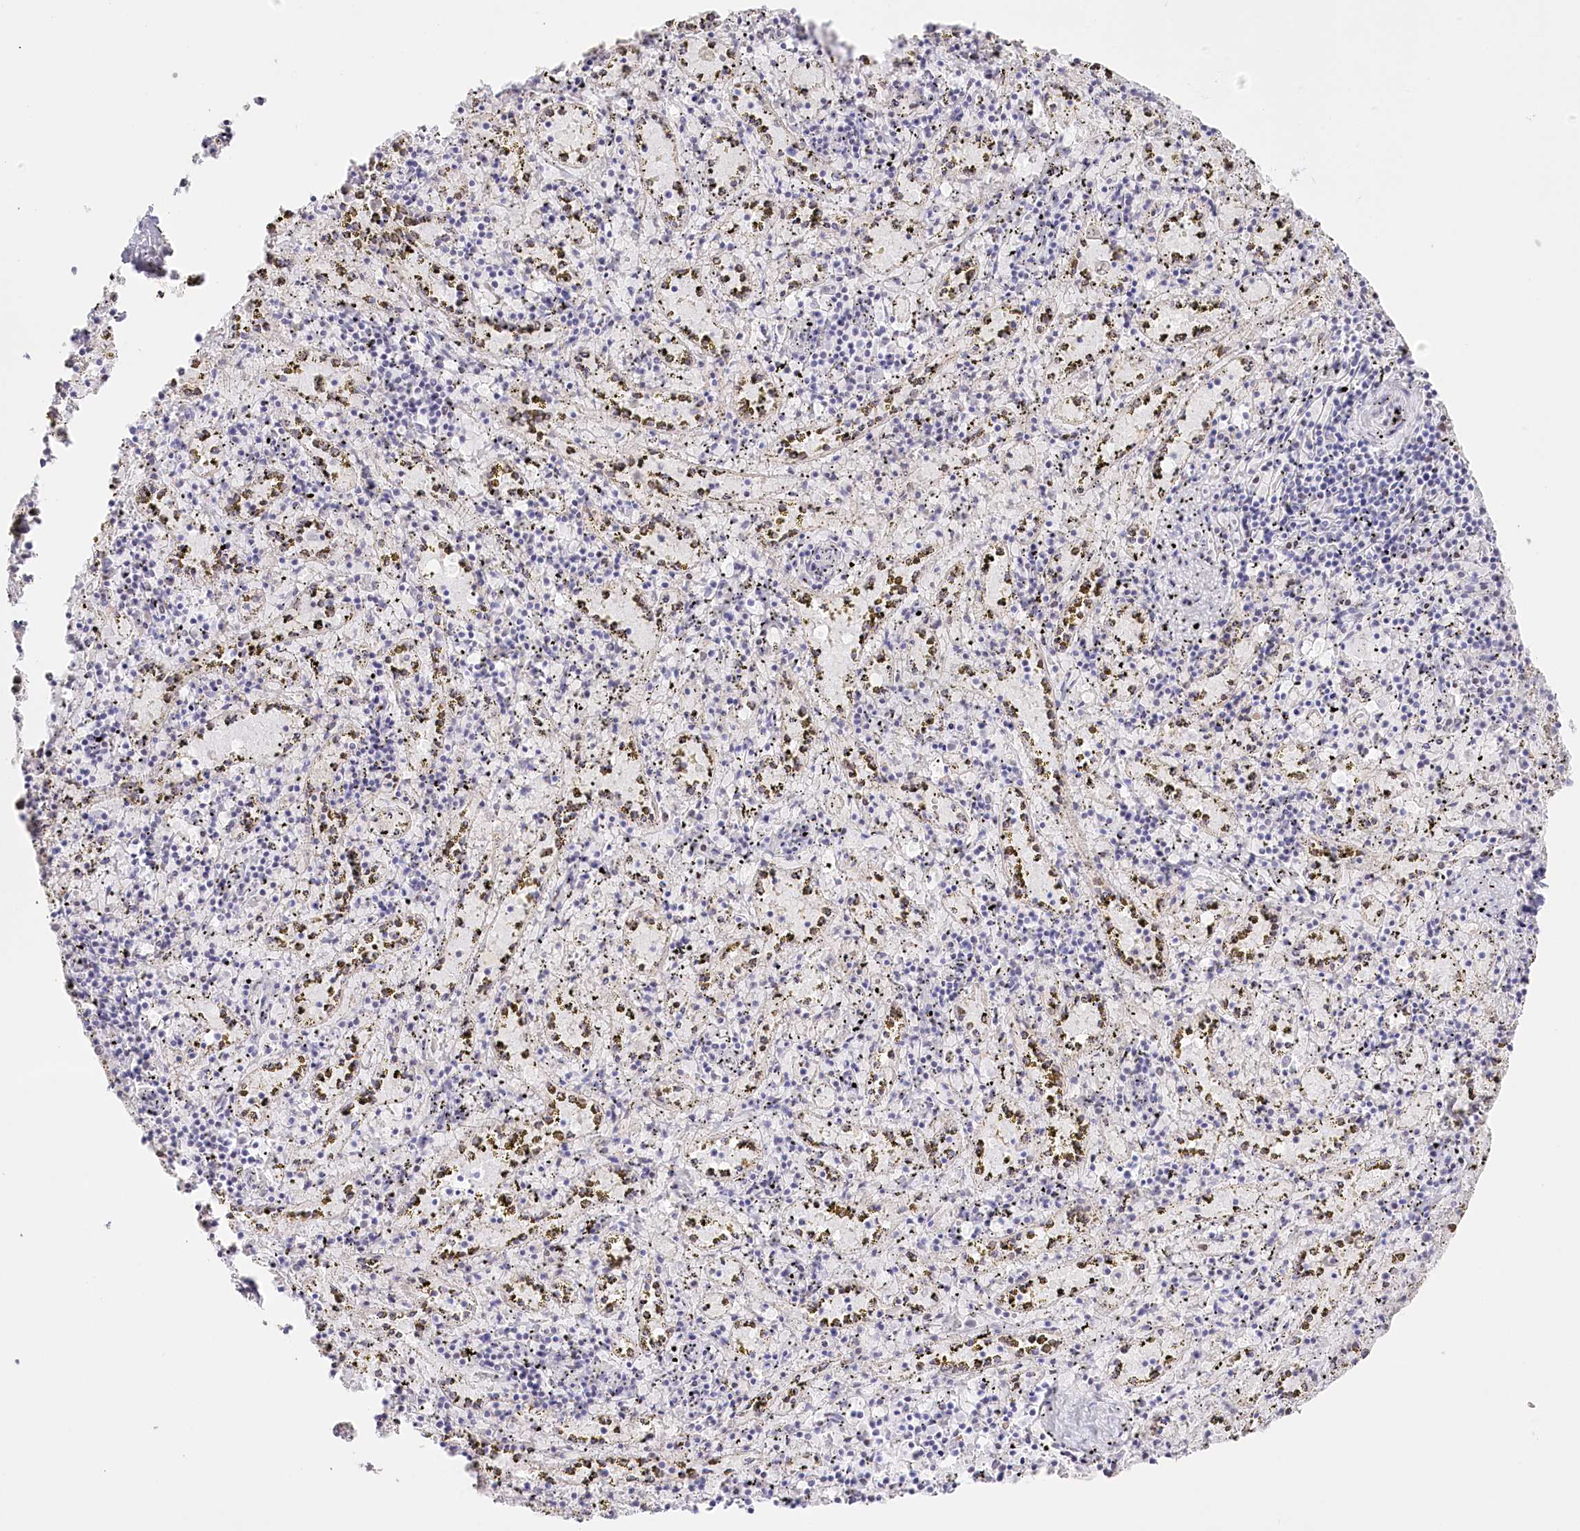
{"staining": {"intensity": "negative", "quantity": "none", "location": "none"}, "tissue": "spleen", "cell_type": "Cells in red pulp", "image_type": "normal", "snomed": [{"axis": "morphology", "description": "Normal tissue, NOS"}, {"axis": "topography", "description": "Spleen"}], "caption": "Protein analysis of unremarkable spleen exhibits no significant expression in cells in red pulp.", "gene": "SLC39A10", "patient": {"sex": "male", "age": 11}}